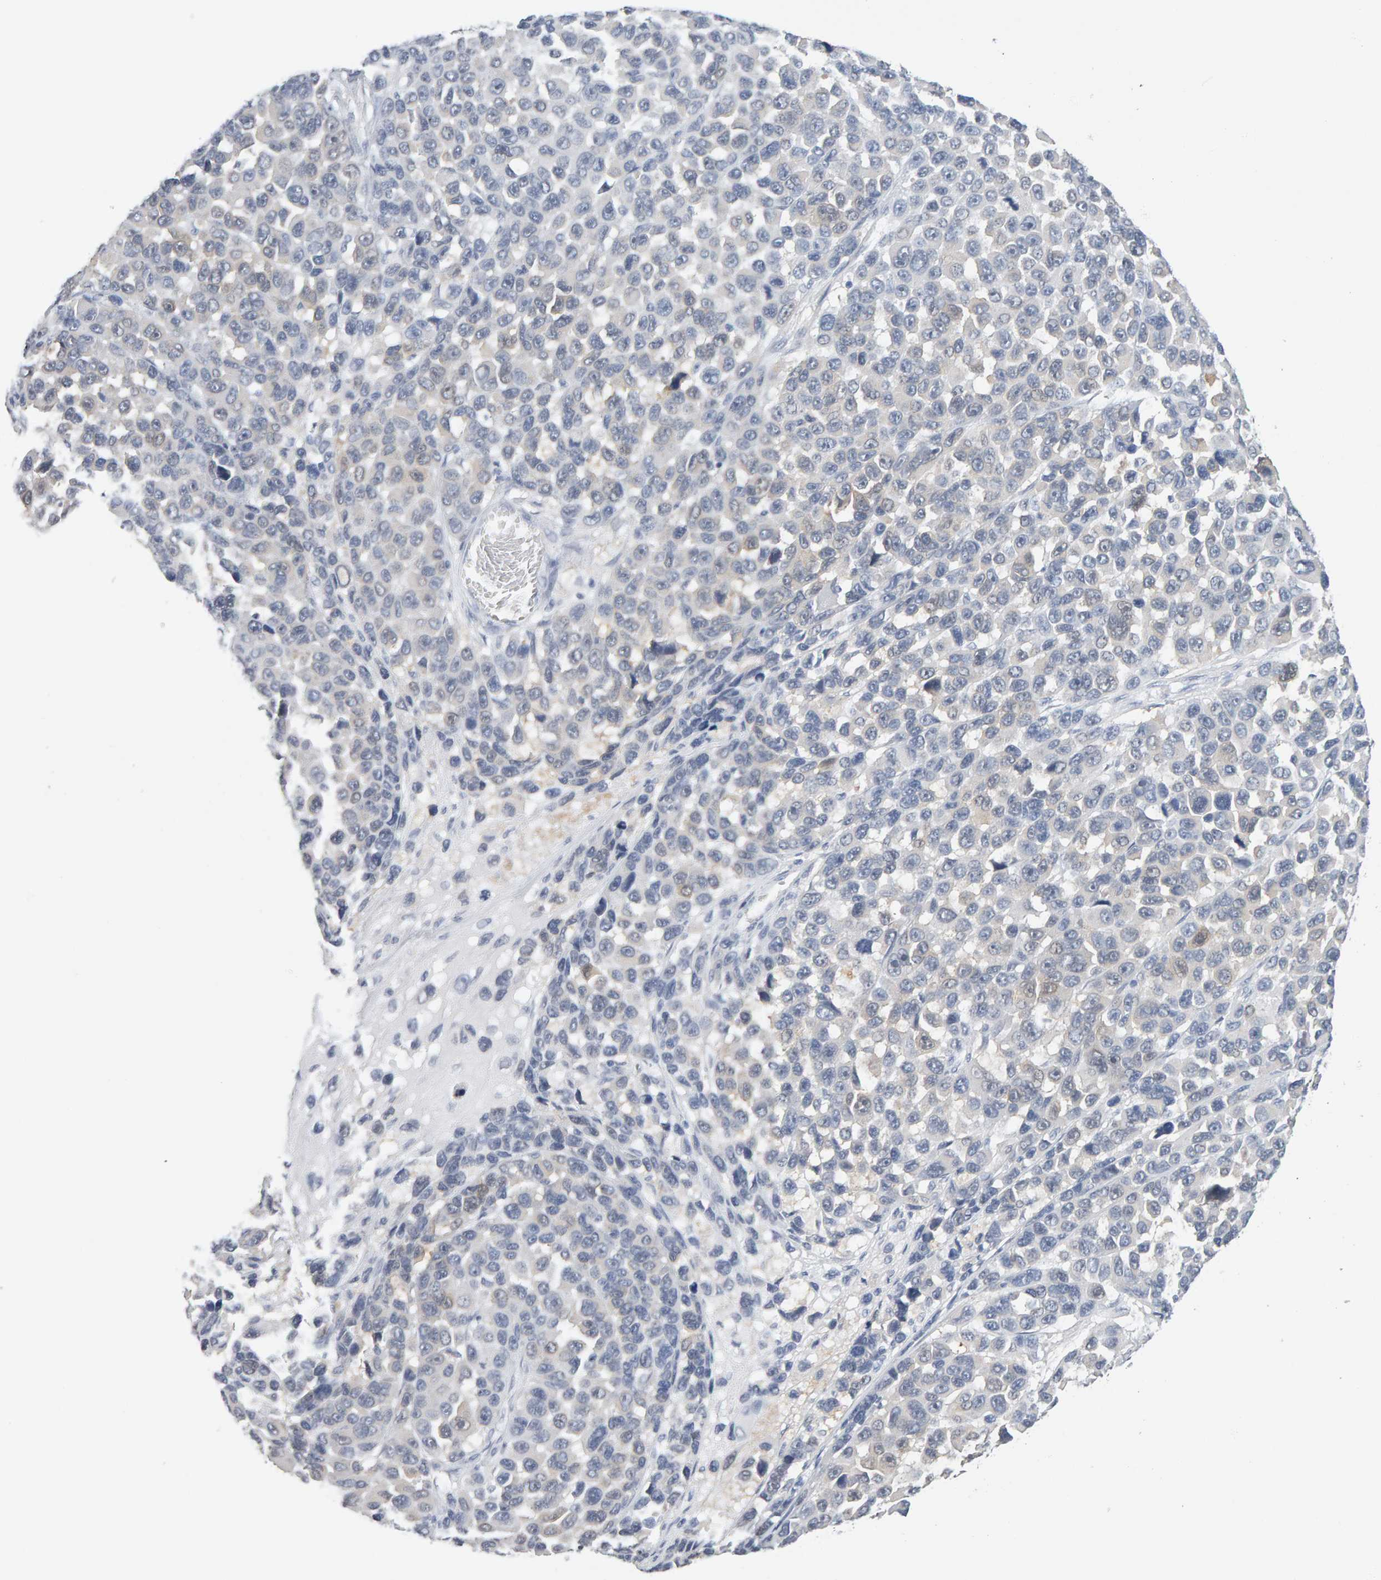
{"staining": {"intensity": "negative", "quantity": "none", "location": "none"}, "tissue": "melanoma", "cell_type": "Tumor cells", "image_type": "cancer", "snomed": [{"axis": "morphology", "description": "Malignant melanoma, NOS"}, {"axis": "topography", "description": "Skin"}], "caption": "Tumor cells show no significant expression in melanoma.", "gene": "CTH", "patient": {"sex": "male", "age": 53}}